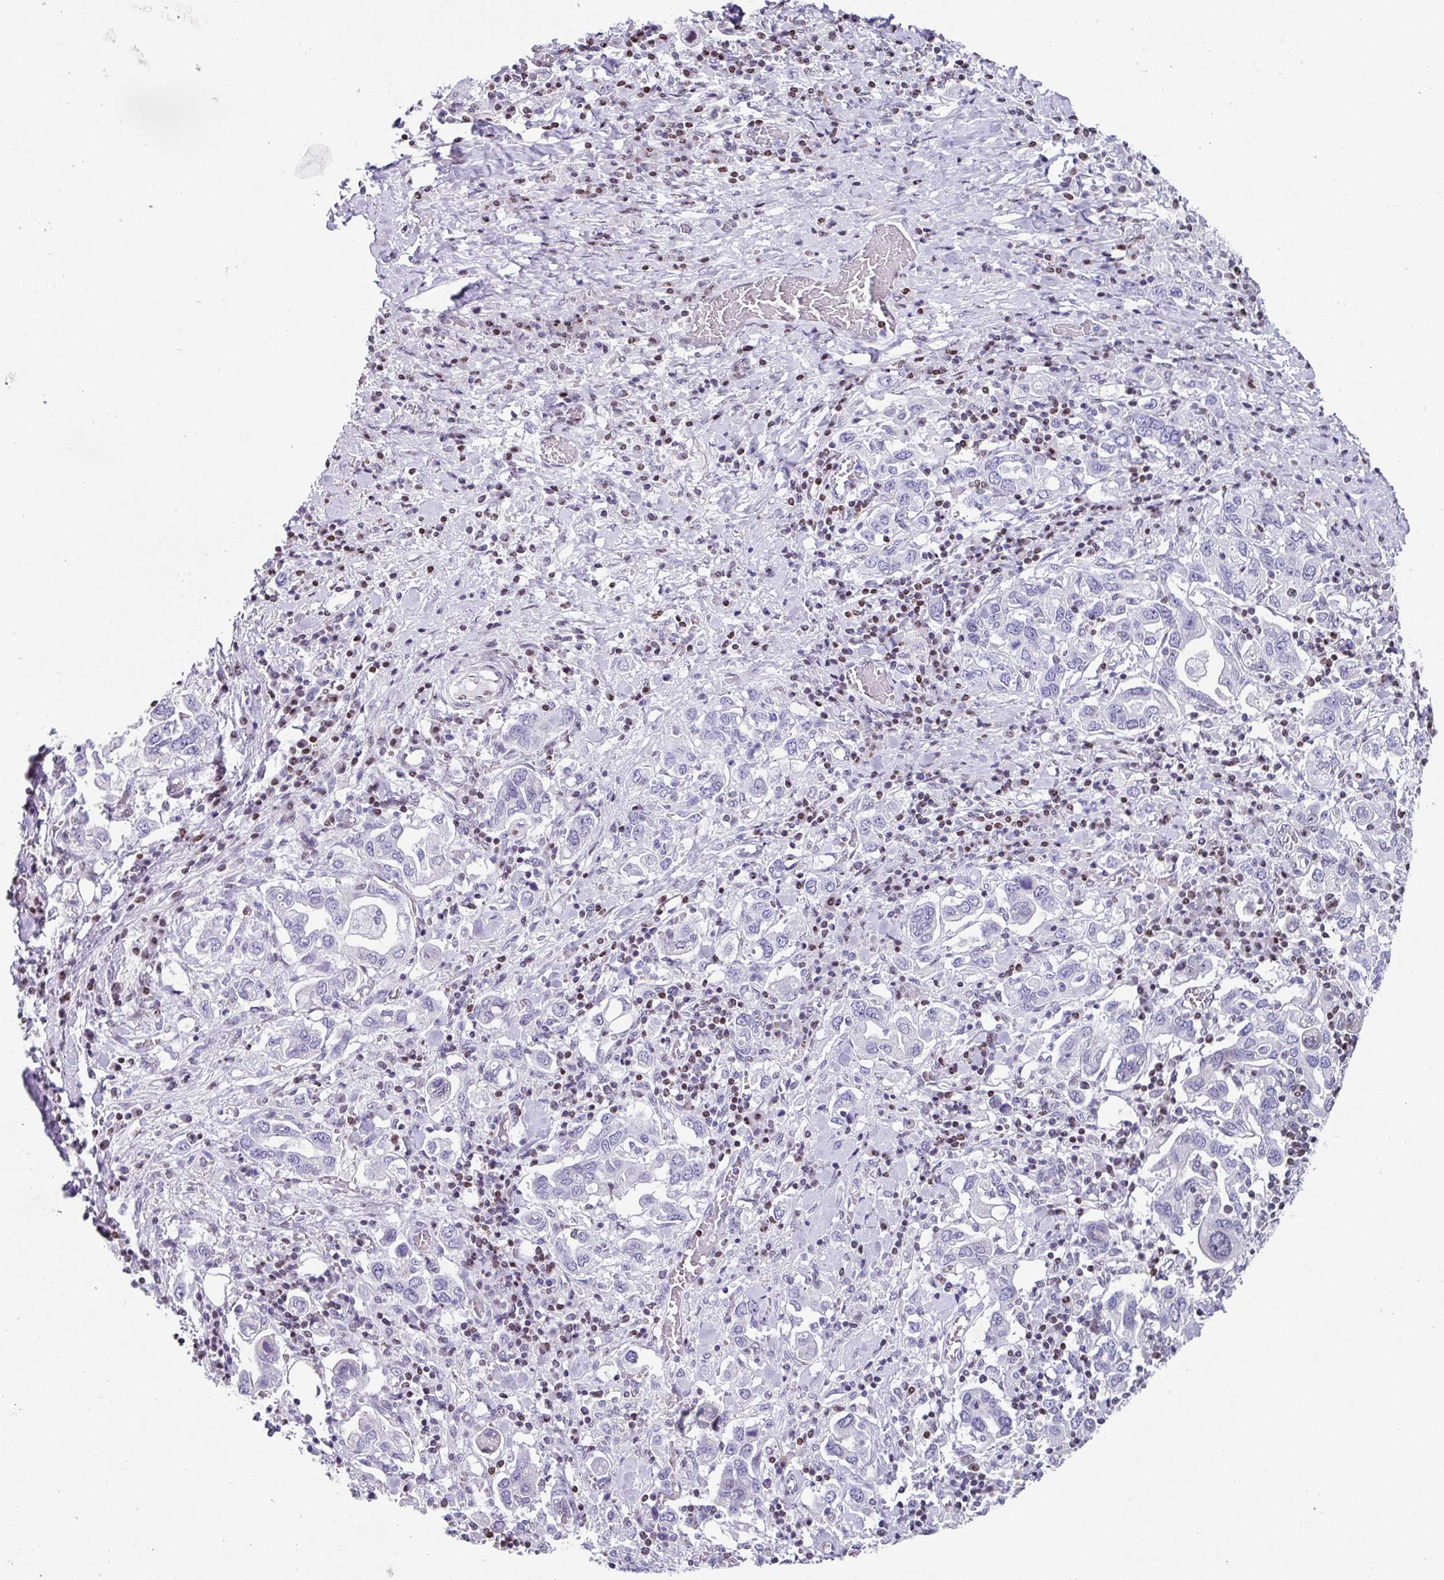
{"staining": {"intensity": "negative", "quantity": "none", "location": "none"}, "tissue": "stomach cancer", "cell_type": "Tumor cells", "image_type": "cancer", "snomed": [{"axis": "morphology", "description": "Adenocarcinoma, NOS"}, {"axis": "topography", "description": "Stomach, upper"}, {"axis": "topography", "description": "Stomach"}], "caption": "Tumor cells show no significant expression in stomach cancer. Nuclei are stained in blue.", "gene": "TCF3", "patient": {"sex": "male", "age": 62}}